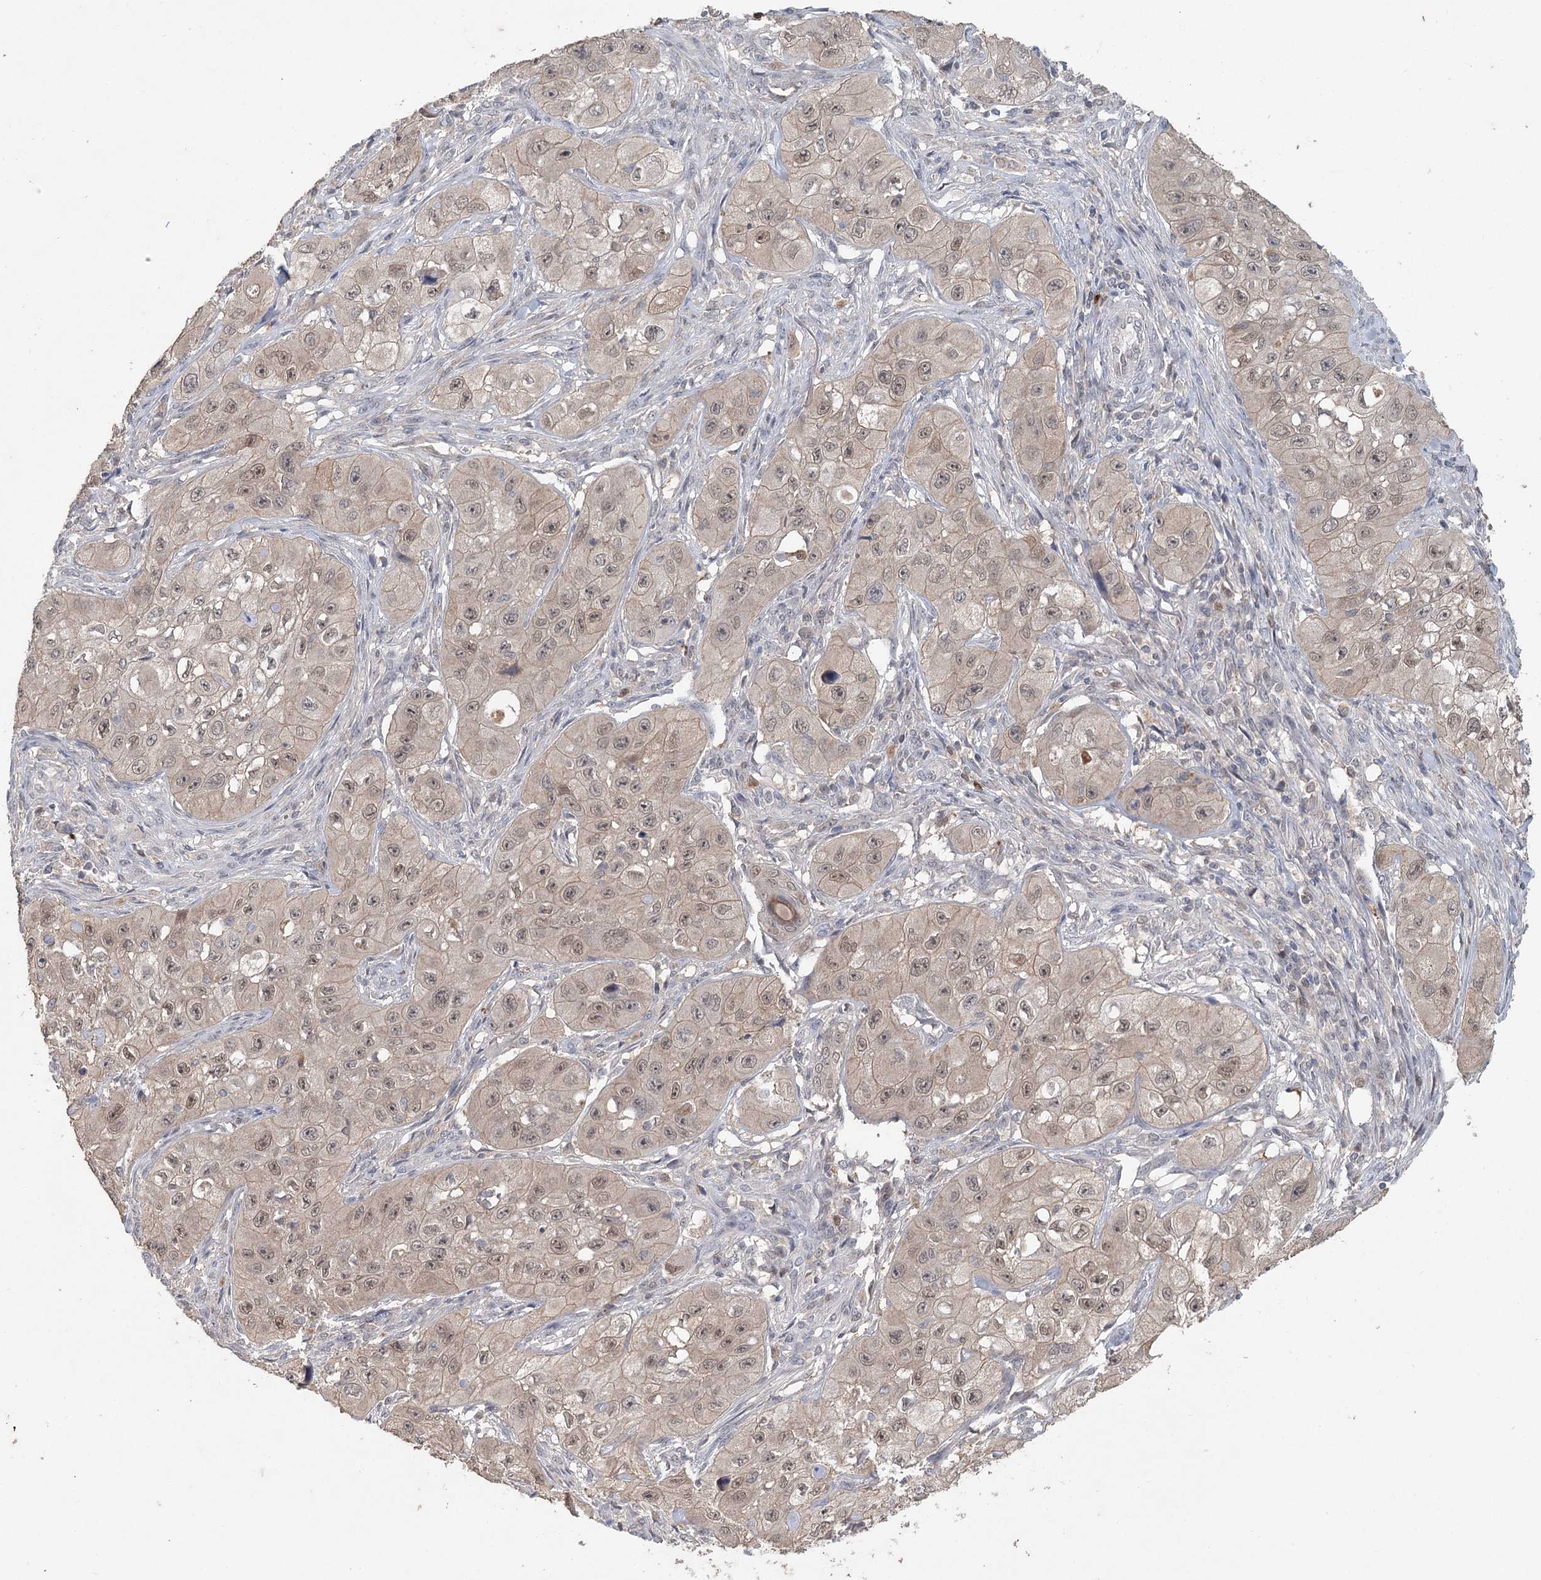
{"staining": {"intensity": "weak", "quantity": ">75%", "location": "cytoplasmic/membranous,nuclear"}, "tissue": "skin cancer", "cell_type": "Tumor cells", "image_type": "cancer", "snomed": [{"axis": "morphology", "description": "Squamous cell carcinoma, NOS"}, {"axis": "topography", "description": "Skin"}, {"axis": "topography", "description": "Subcutis"}], "caption": "Skin cancer stained with DAB IHC exhibits low levels of weak cytoplasmic/membranous and nuclear expression in about >75% of tumor cells.", "gene": "ADK", "patient": {"sex": "male", "age": 73}}